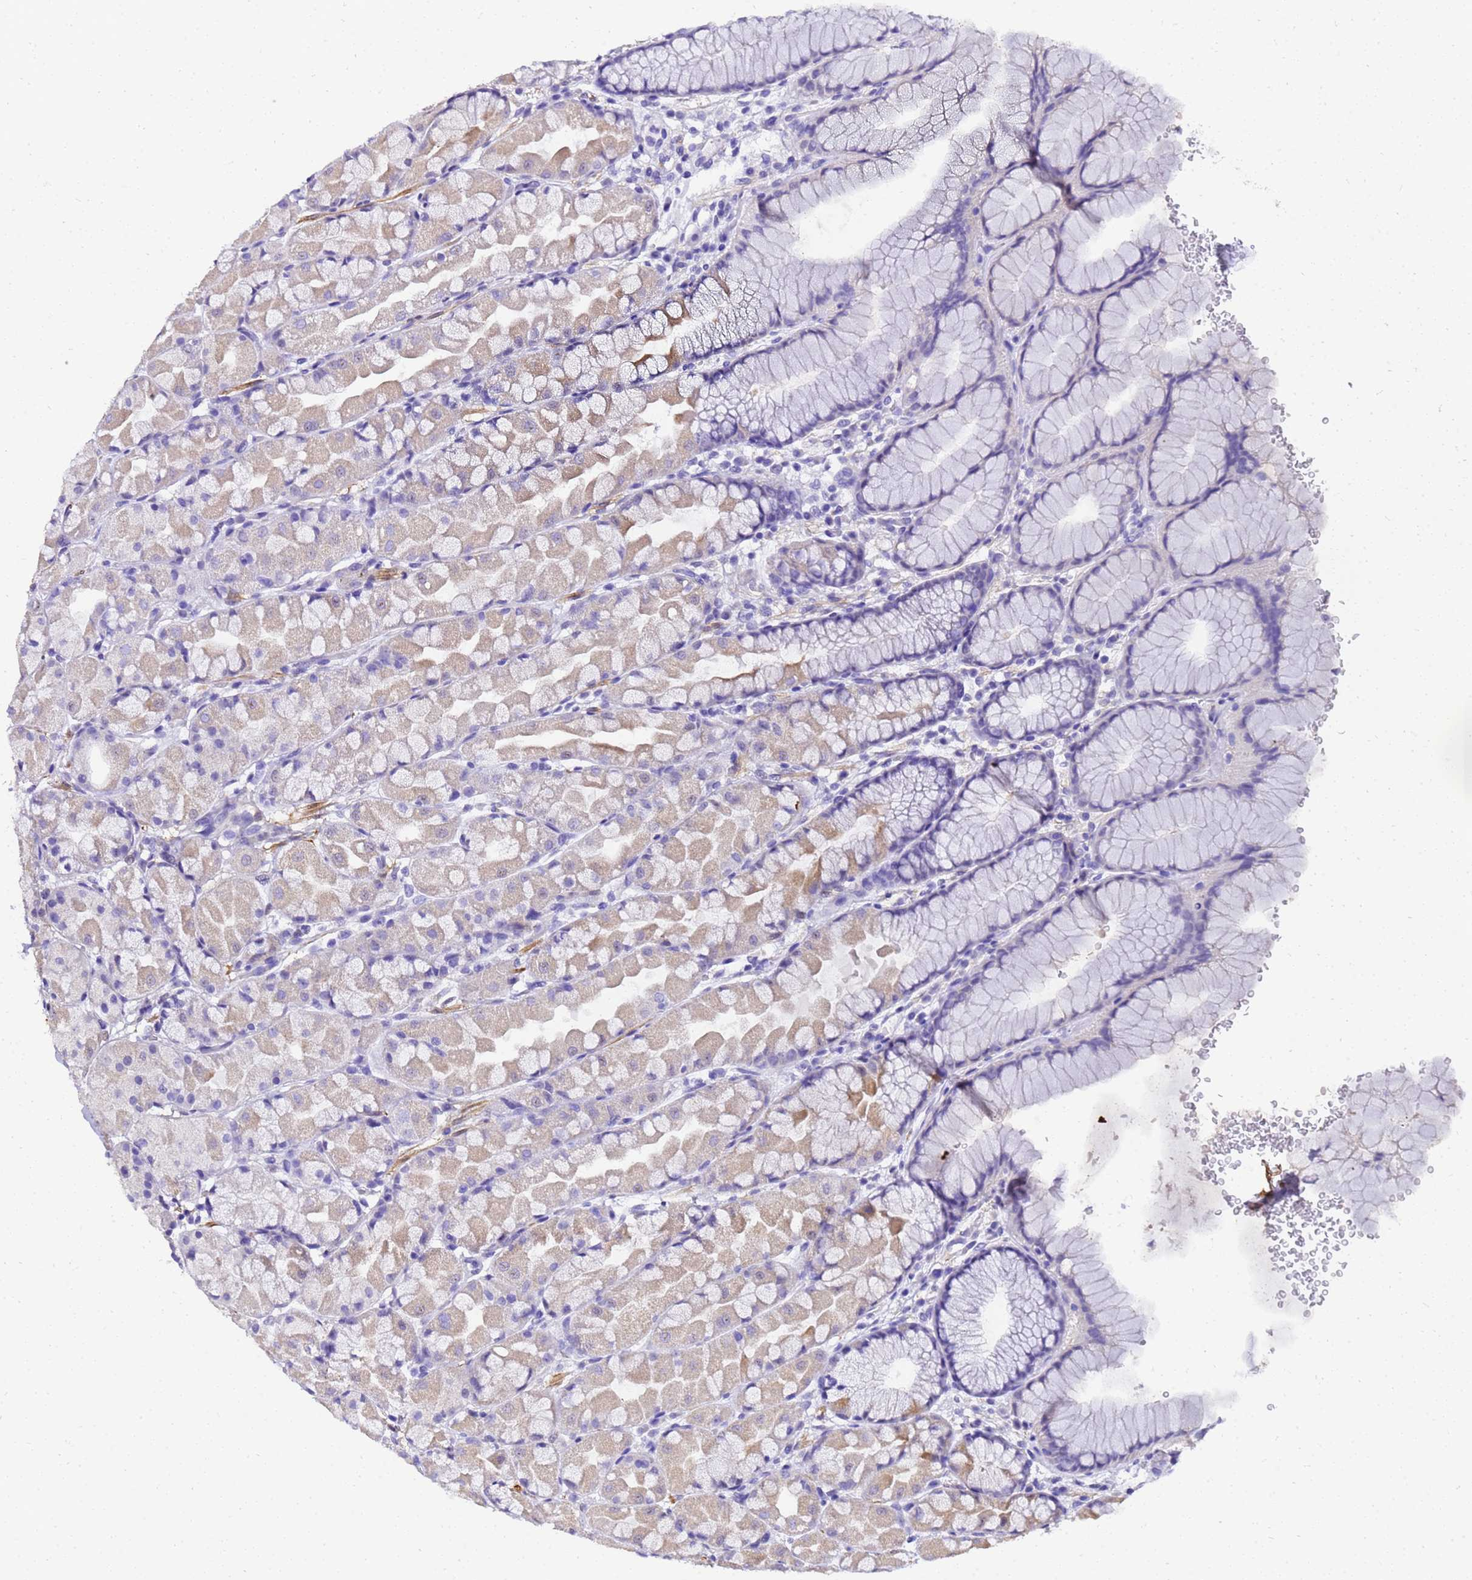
{"staining": {"intensity": "weak", "quantity": "<25%", "location": "cytoplasmic/membranous"}, "tissue": "stomach", "cell_type": "Glandular cells", "image_type": "normal", "snomed": [{"axis": "morphology", "description": "Normal tissue, NOS"}, {"axis": "topography", "description": "Stomach"}], "caption": "The IHC histopathology image has no significant staining in glandular cells of stomach. (Immunohistochemistry (ihc), brightfield microscopy, high magnification).", "gene": "HSPB6", "patient": {"sex": "male", "age": 57}}